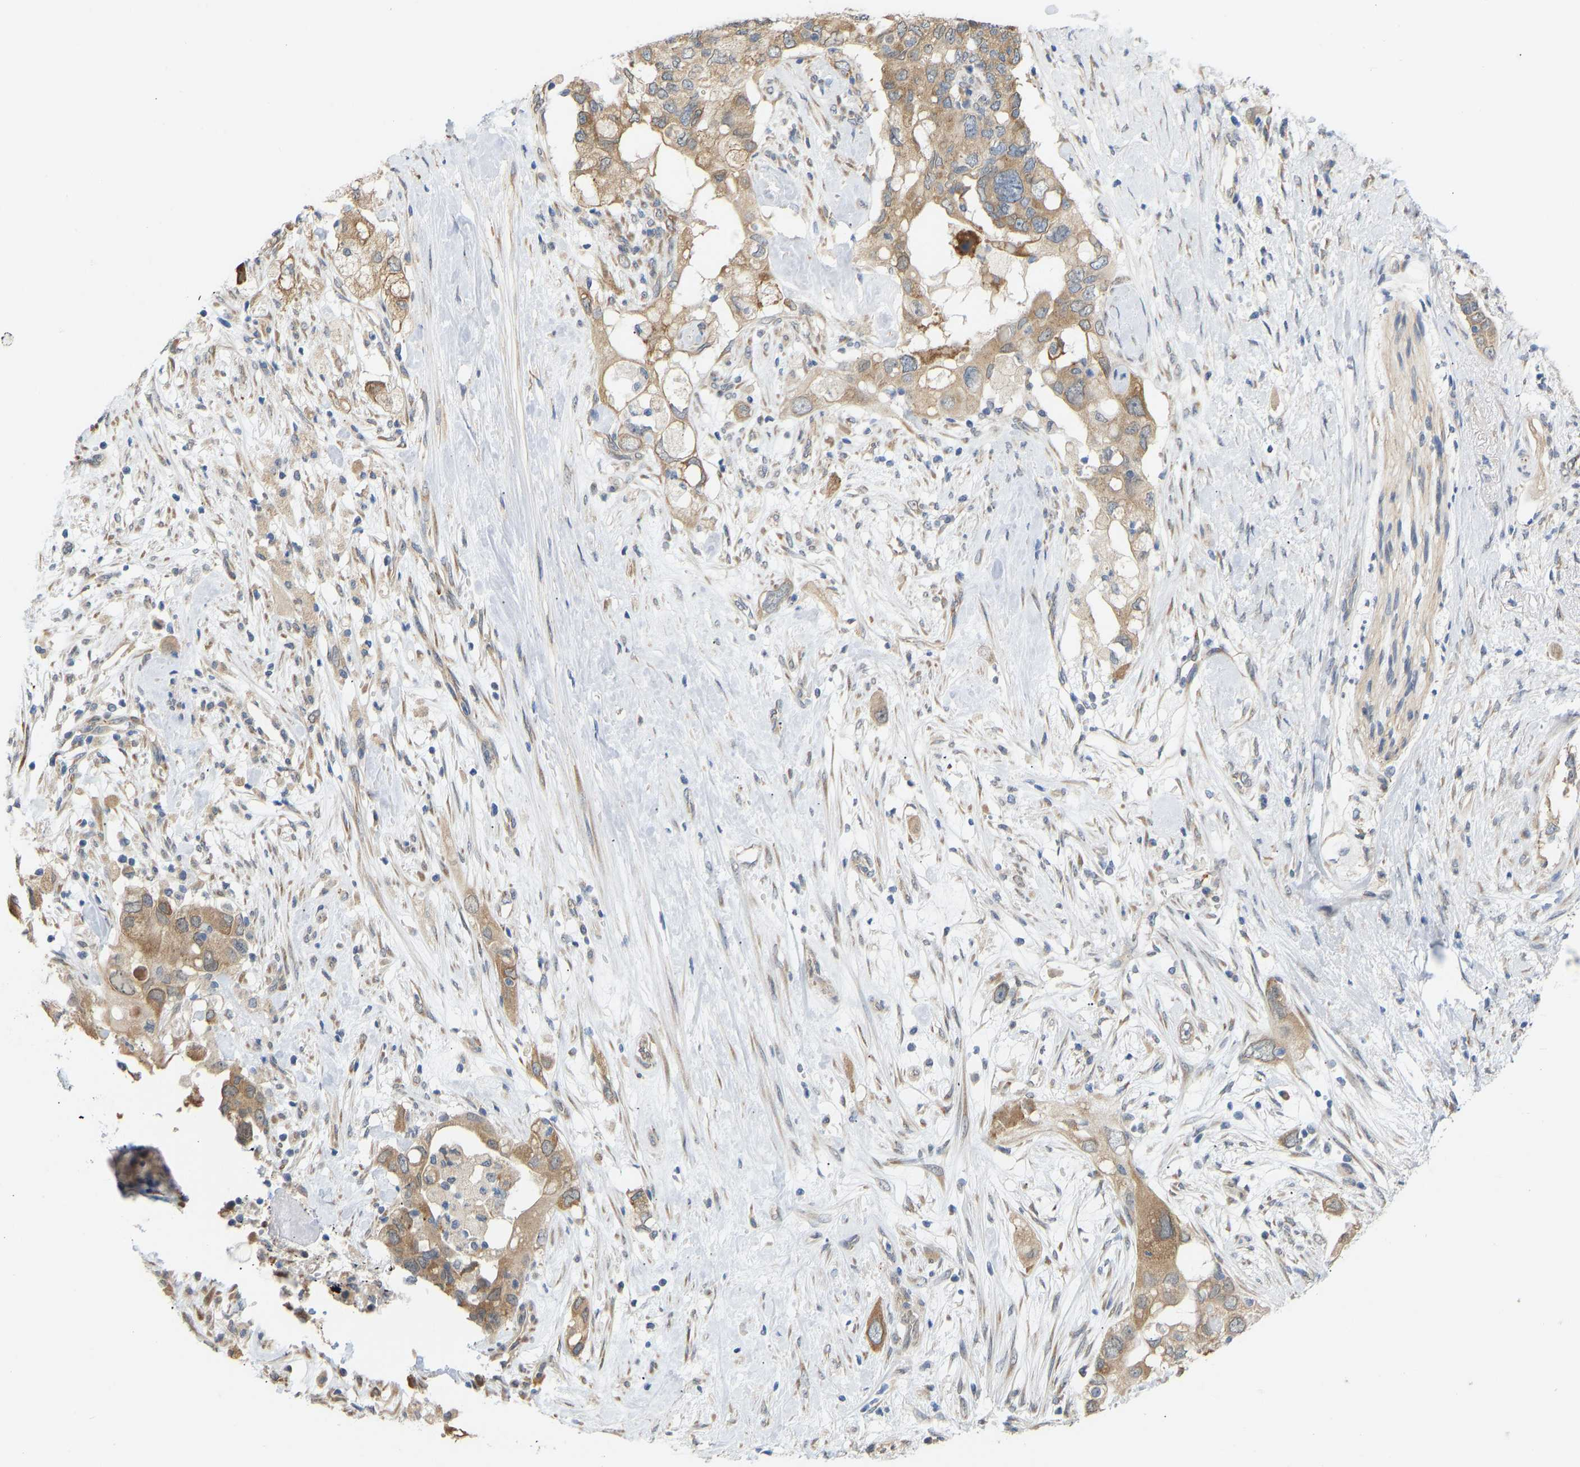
{"staining": {"intensity": "moderate", "quantity": ">75%", "location": "cytoplasmic/membranous"}, "tissue": "pancreatic cancer", "cell_type": "Tumor cells", "image_type": "cancer", "snomed": [{"axis": "morphology", "description": "Adenocarcinoma, NOS"}, {"axis": "topography", "description": "Pancreas"}], "caption": "The histopathology image reveals staining of adenocarcinoma (pancreatic), revealing moderate cytoplasmic/membranous protein expression (brown color) within tumor cells.", "gene": "BEND3", "patient": {"sex": "female", "age": 56}}